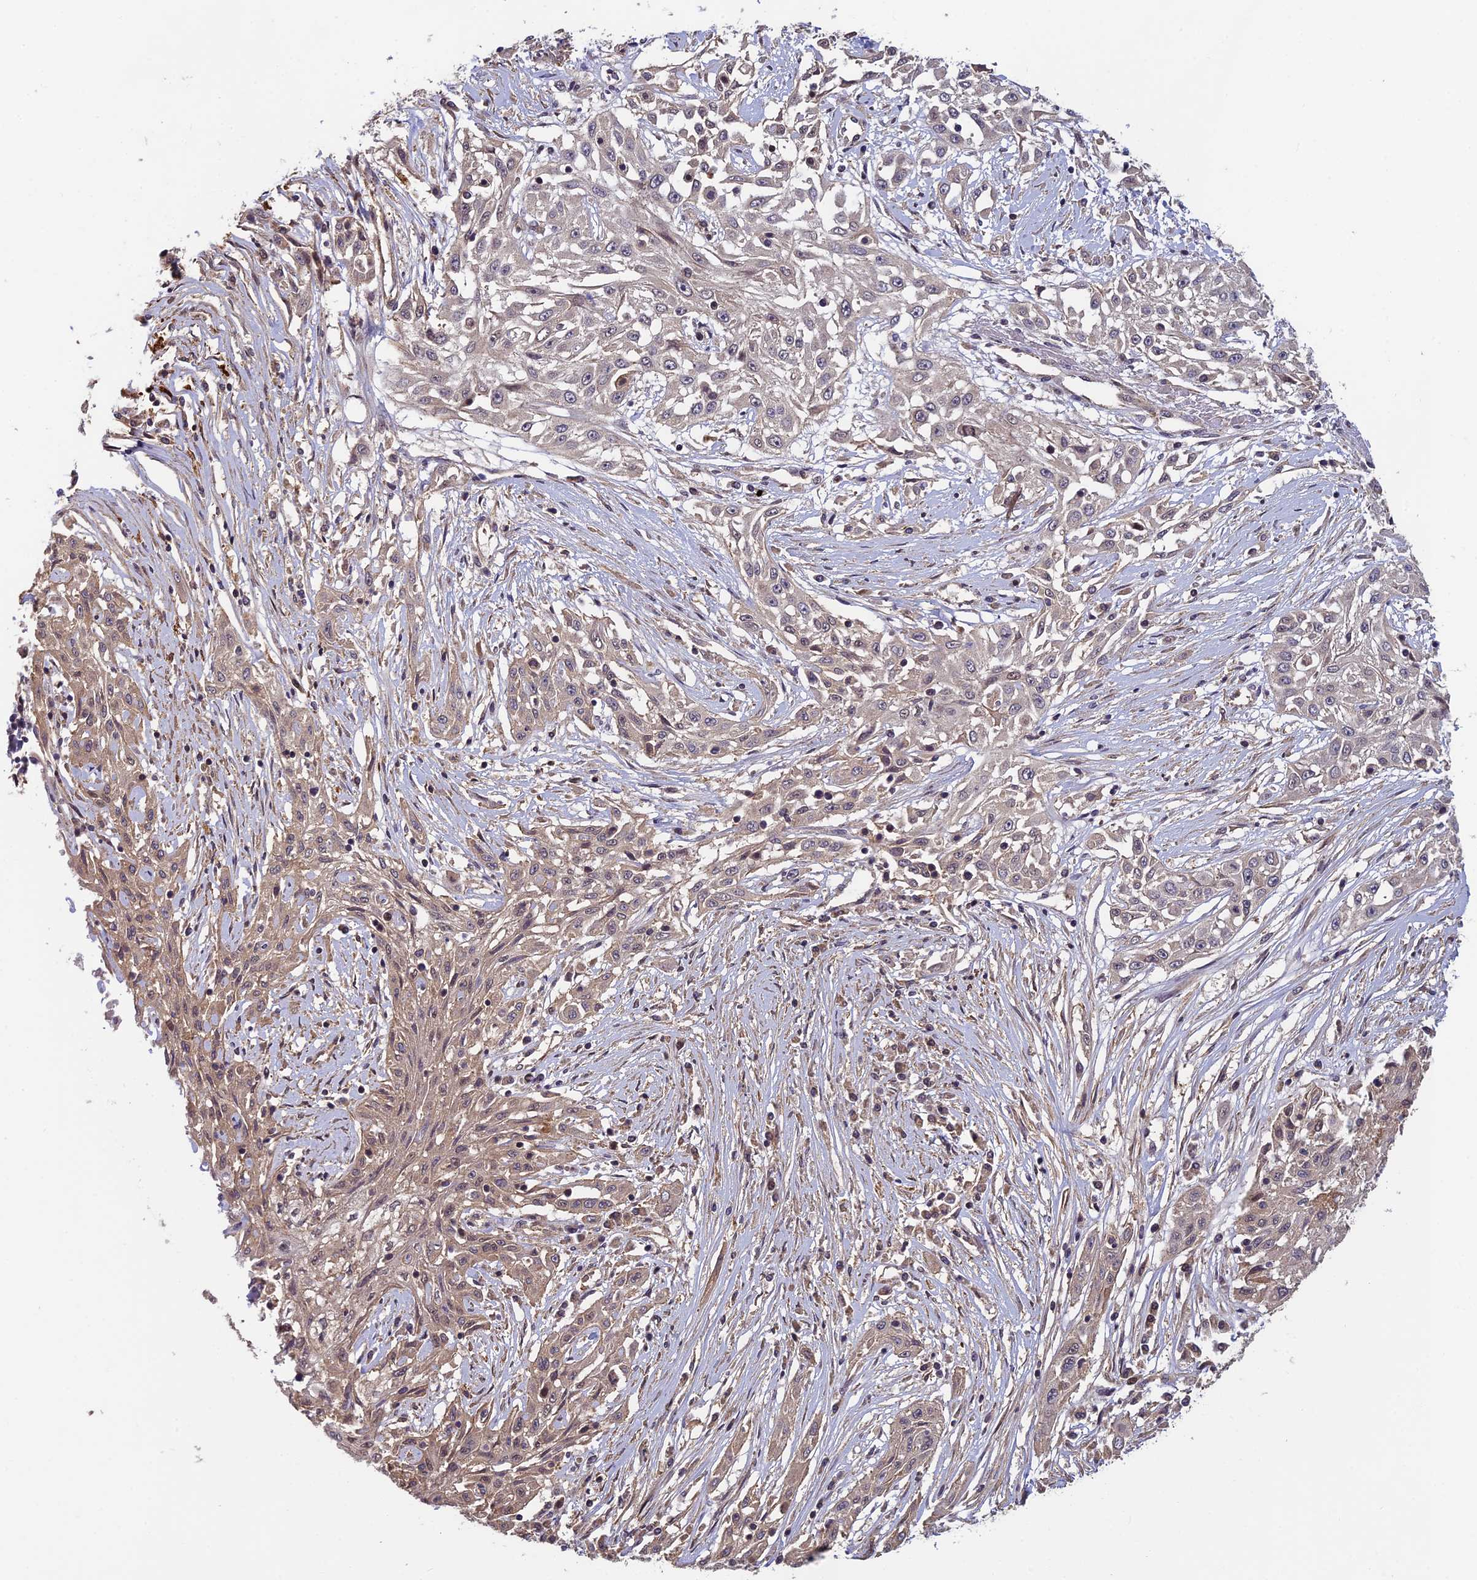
{"staining": {"intensity": "negative", "quantity": "none", "location": "none"}, "tissue": "skin cancer", "cell_type": "Tumor cells", "image_type": "cancer", "snomed": [{"axis": "morphology", "description": "Squamous cell carcinoma, NOS"}, {"axis": "morphology", "description": "Squamous cell carcinoma, metastatic, NOS"}, {"axis": "topography", "description": "Skin"}, {"axis": "topography", "description": "Lymph node"}], "caption": "Human skin squamous cell carcinoma stained for a protein using immunohistochemistry (IHC) exhibits no staining in tumor cells.", "gene": "PIKFYVE", "patient": {"sex": "male", "age": 75}}